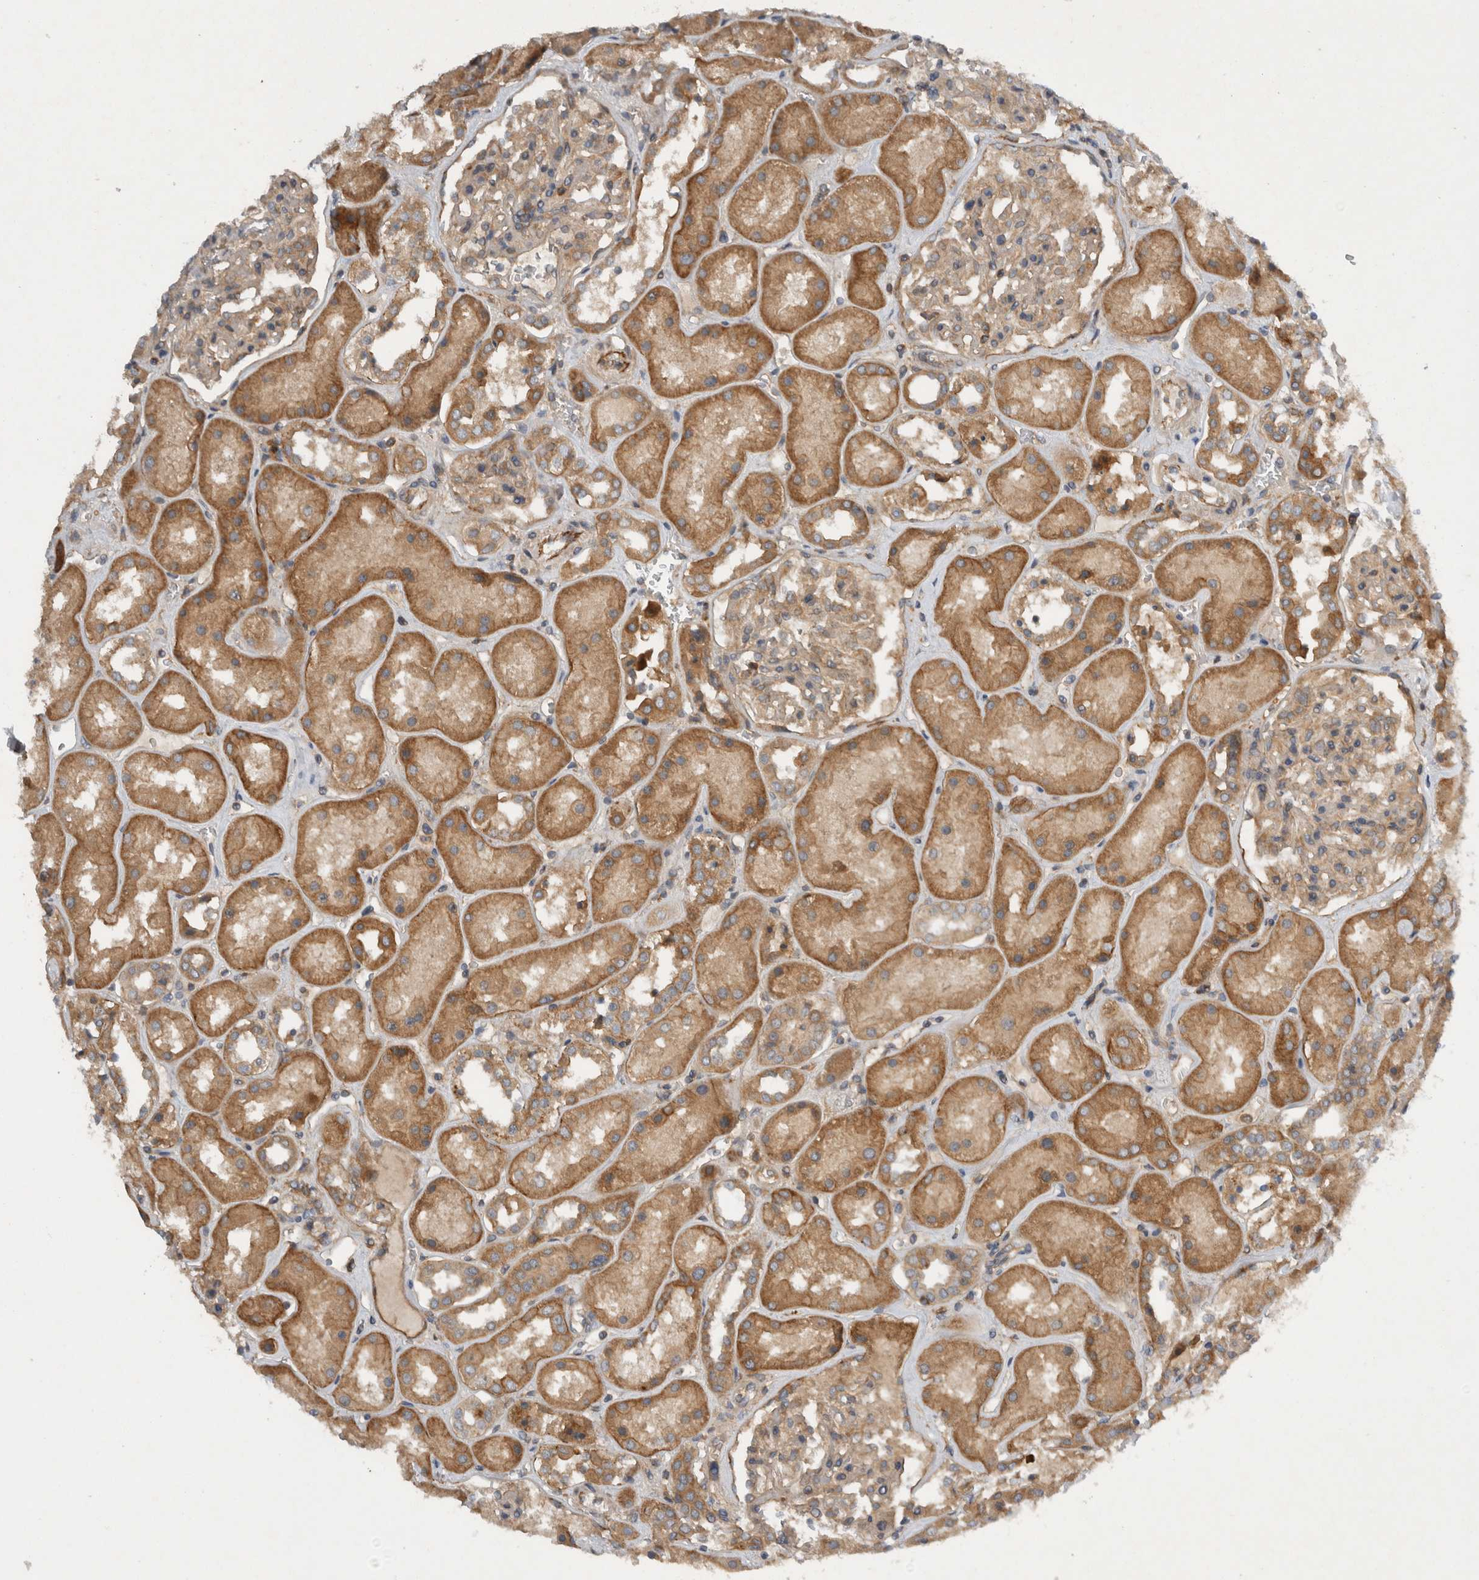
{"staining": {"intensity": "weak", "quantity": "25%-75%", "location": "cytoplasmic/membranous"}, "tissue": "kidney", "cell_type": "Cells in glomeruli", "image_type": "normal", "snomed": [{"axis": "morphology", "description": "Normal tissue, NOS"}, {"axis": "topography", "description": "Kidney"}], "caption": "Kidney stained for a protein displays weak cytoplasmic/membranous positivity in cells in glomeruli. (DAB (3,3'-diaminobenzidine) = brown stain, brightfield microscopy at high magnification).", "gene": "SCARA5", "patient": {"sex": "male", "age": 70}}